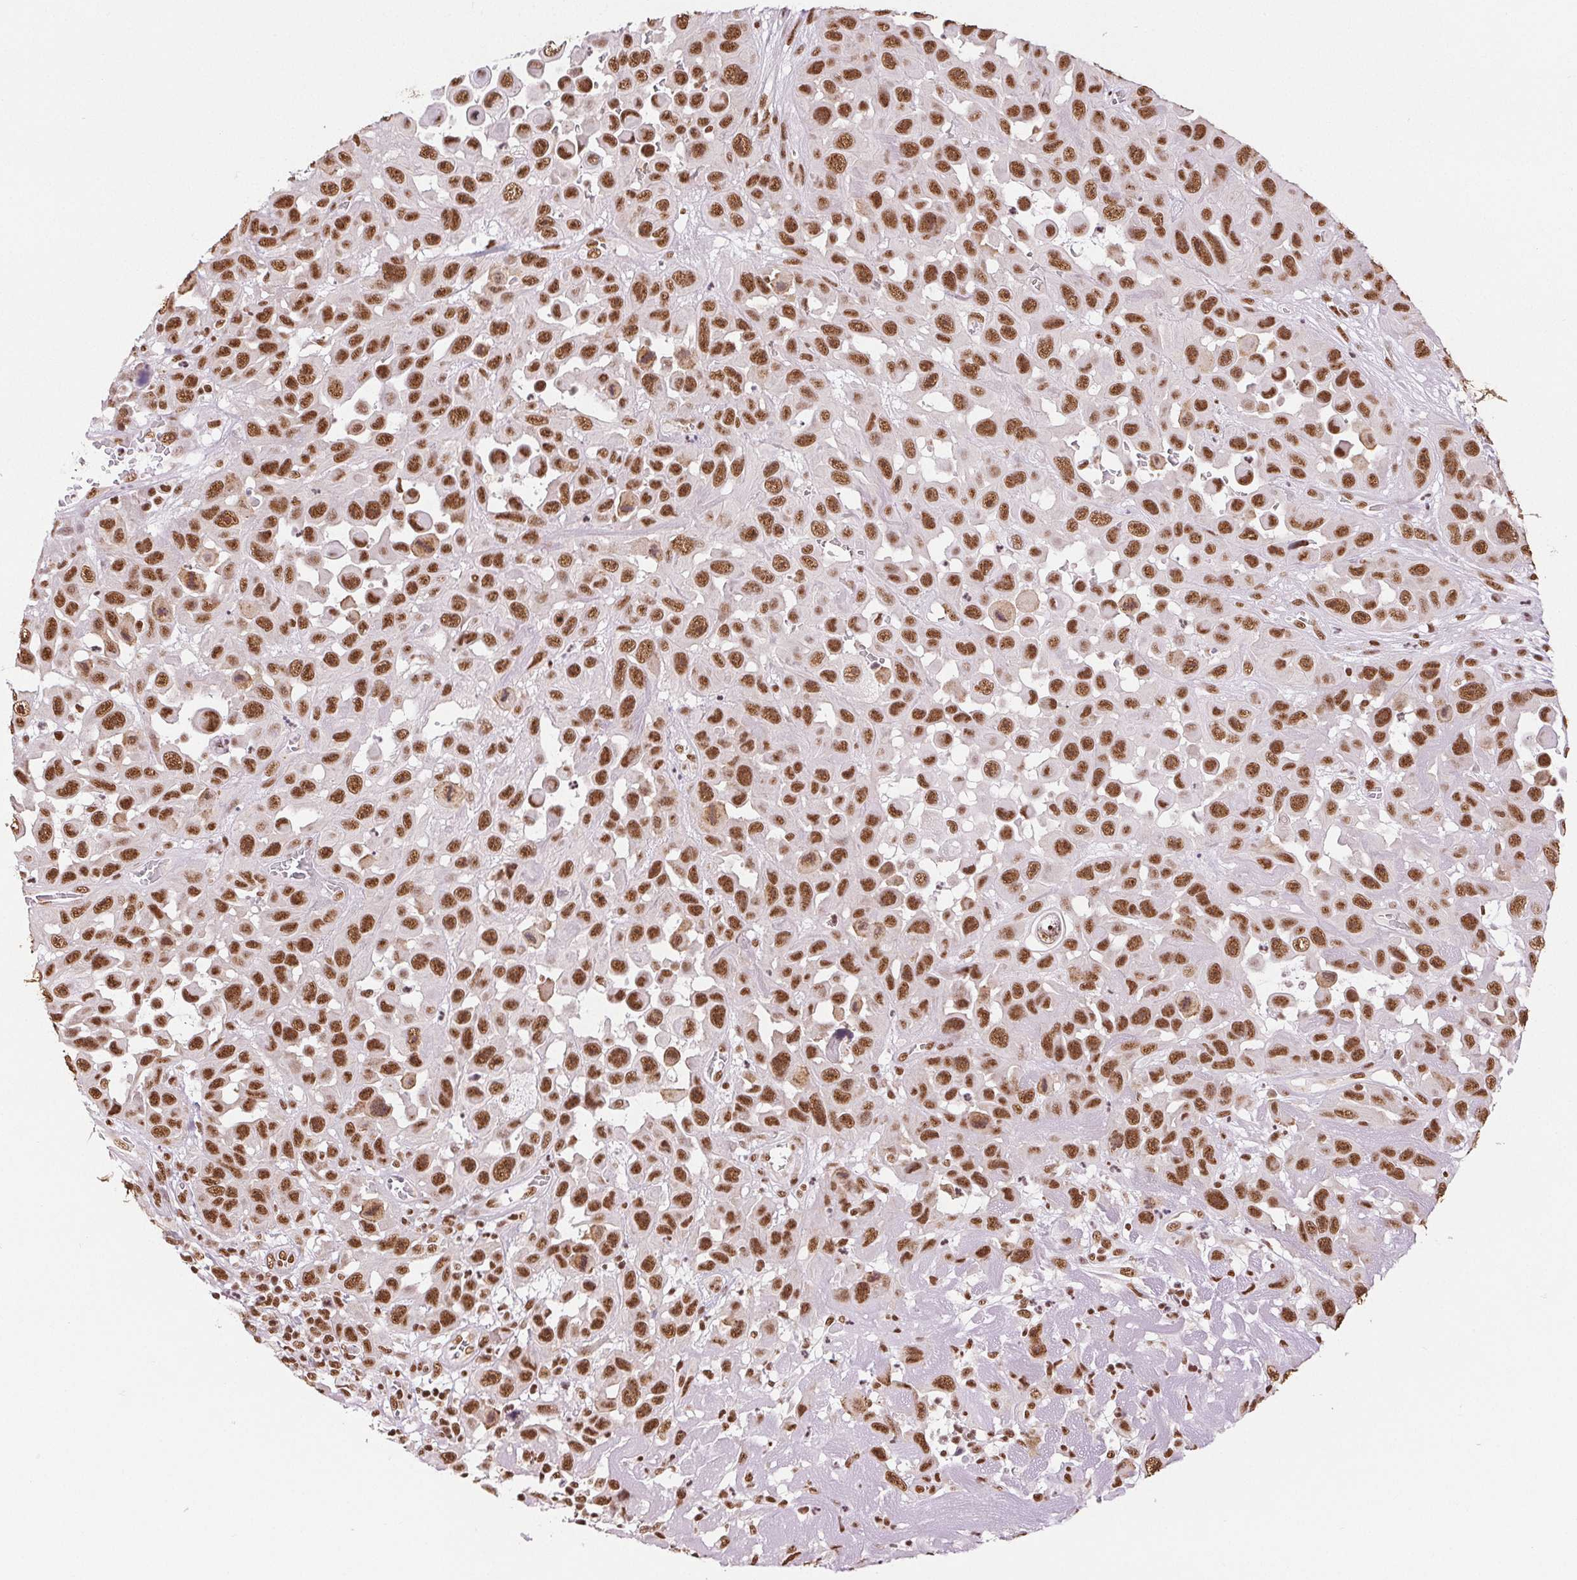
{"staining": {"intensity": "moderate", "quantity": ">75%", "location": "nuclear"}, "tissue": "skin cancer", "cell_type": "Tumor cells", "image_type": "cancer", "snomed": [{"axis": "morphology", "description": "Squamous cell carcinoma, NOS"}, {"axis": "topography", "description": "Skin"}], "caption": "Protein analysis of skin squamous cell carcinoma tissue demonstrates moderate nuclear expression in about >75% of tumor cells.", "gene": "IK", "patient": {"sex": "male", "age": 81}}